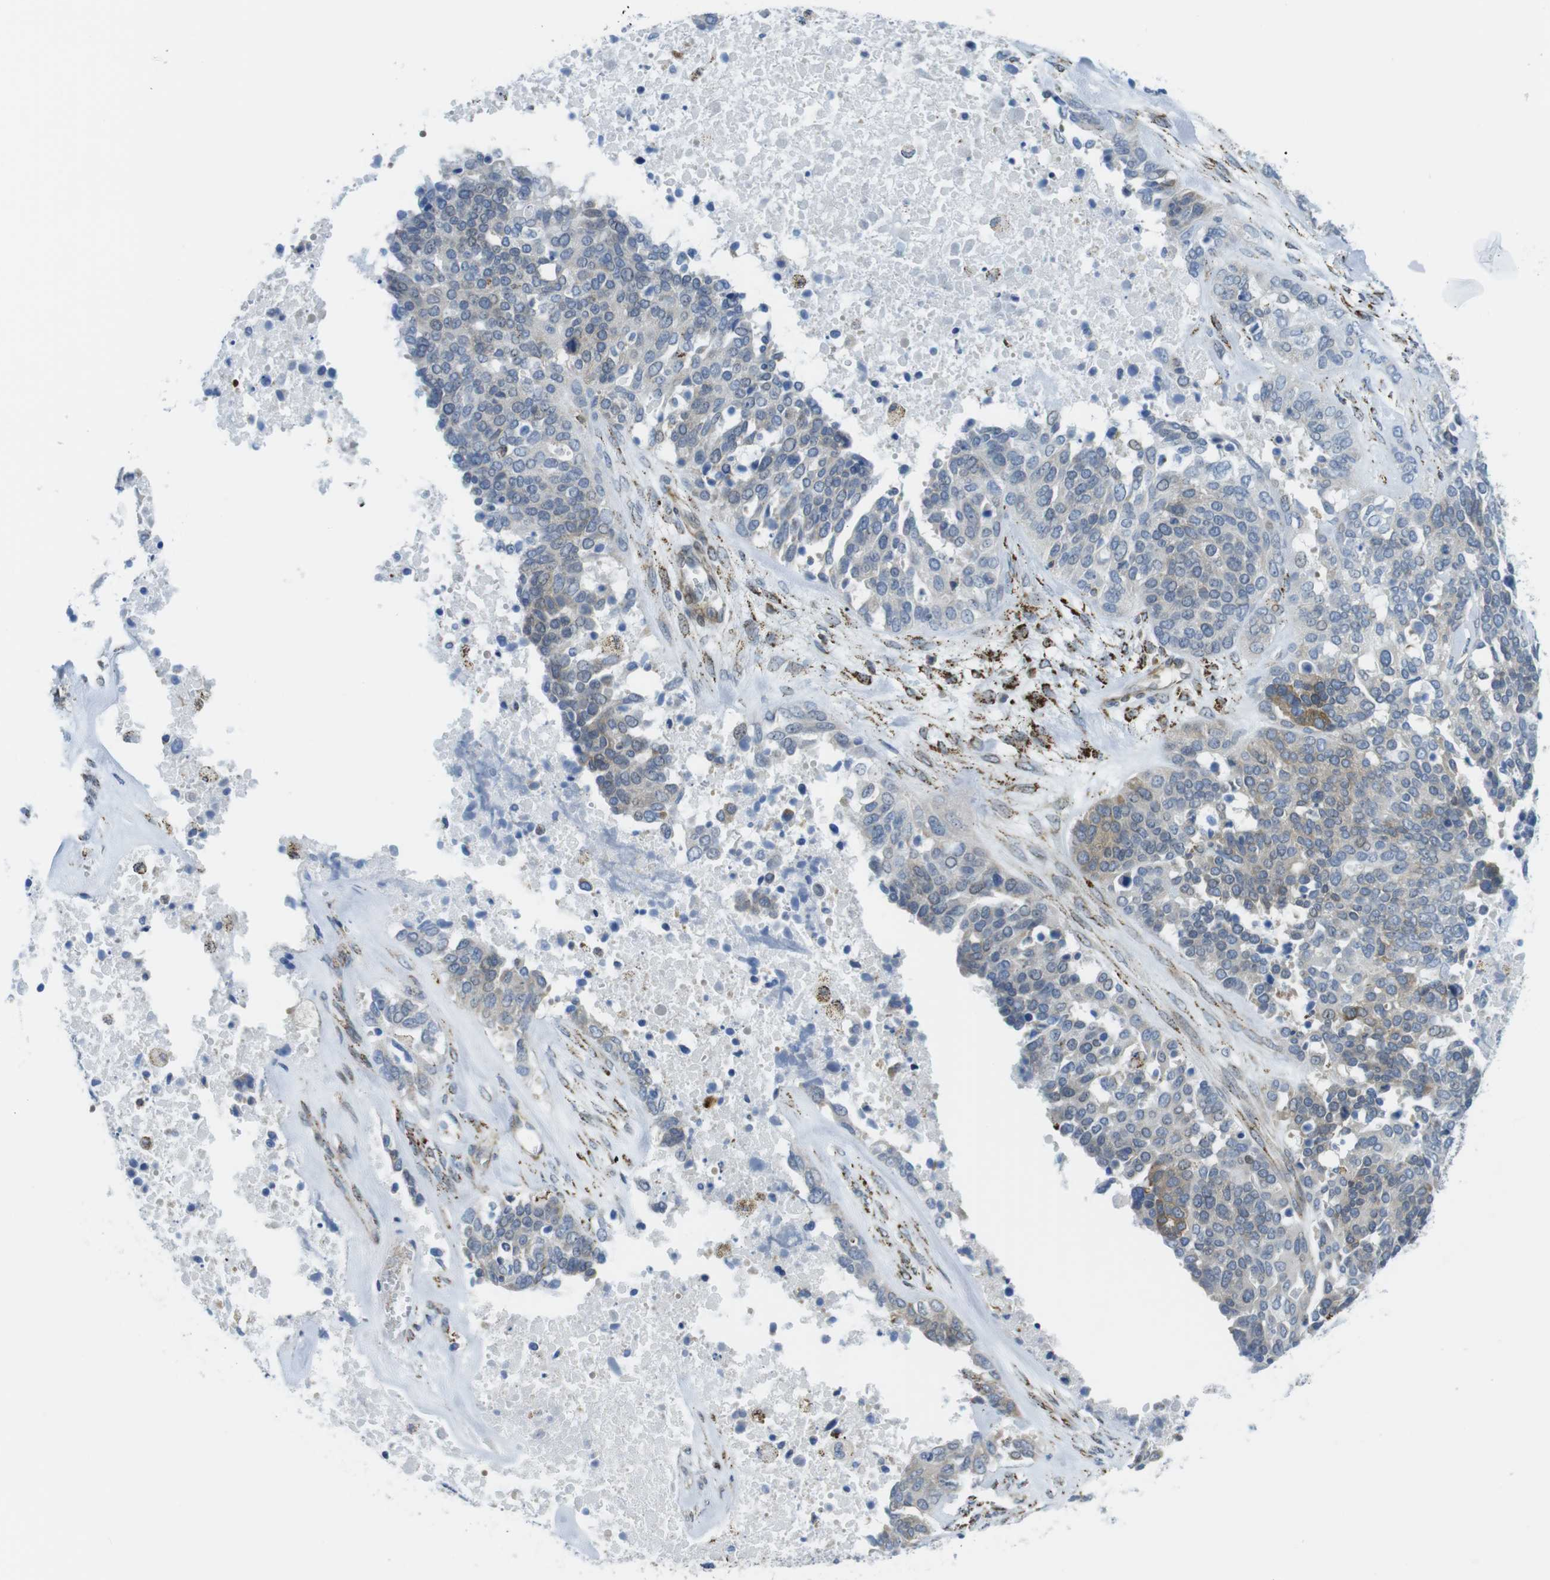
{"staining": {"intensity": "negative", "quantity": "none", "location": "none"}, "tissue": "ovarian cancer", "cell_type": "Tumor cells", "image_type": "cancer", "snomed": [{"axis": "morphology", "description": "Cystadenocarcinoma, serous, NOS"}, {"axis": "topography", "description": "Ovary"}], "caption": "IHC photomicrograph of human ovarian serous cystadenocarcinoma stained for a protein (brown), which reveals no expression in tumor cells.", "gene": "KCNE3", "patient": {"sex": "female", "age": 44}}